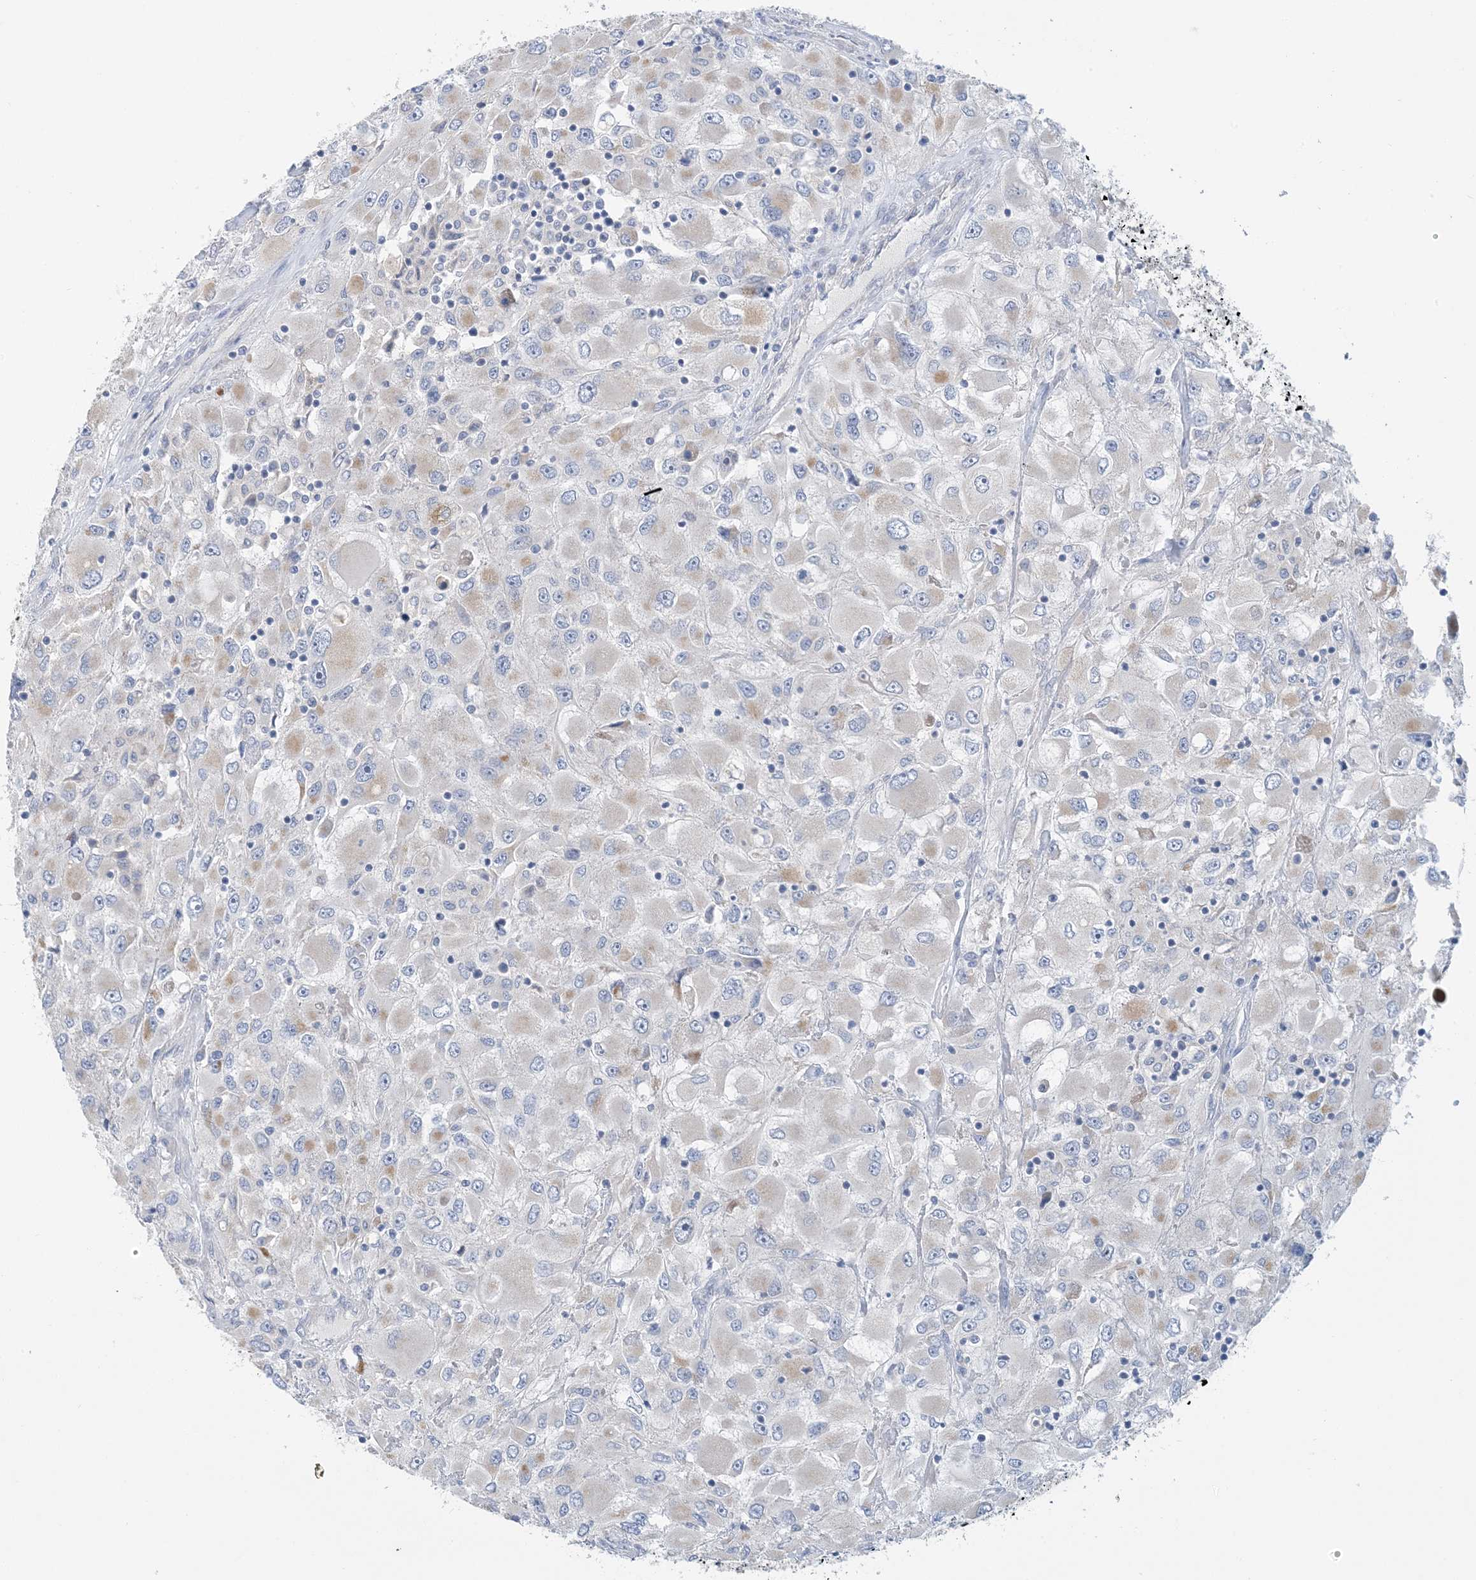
{"staining": {"intensity": "negative", "quantity": "none", "location": "none"}, "tissue": "renal cancer", "cell_type": "Tumor cells", "image_type": "cancer", "snomed": [{"axis": "morphology", "description": "Adenocarcinoma, NOS"}, {"axis": "topography", "description": "Kidney"}], "caption": "Tumor cells show no significant expression in renal cancer. The staining was performed using DAB to visualize the protein expression in brown, while the nuclei were stained in blue with hematoxylin (Magnification: 20x).", "gene": "ZCCHC18", "patient": {"sex": "female", "age": 52}}